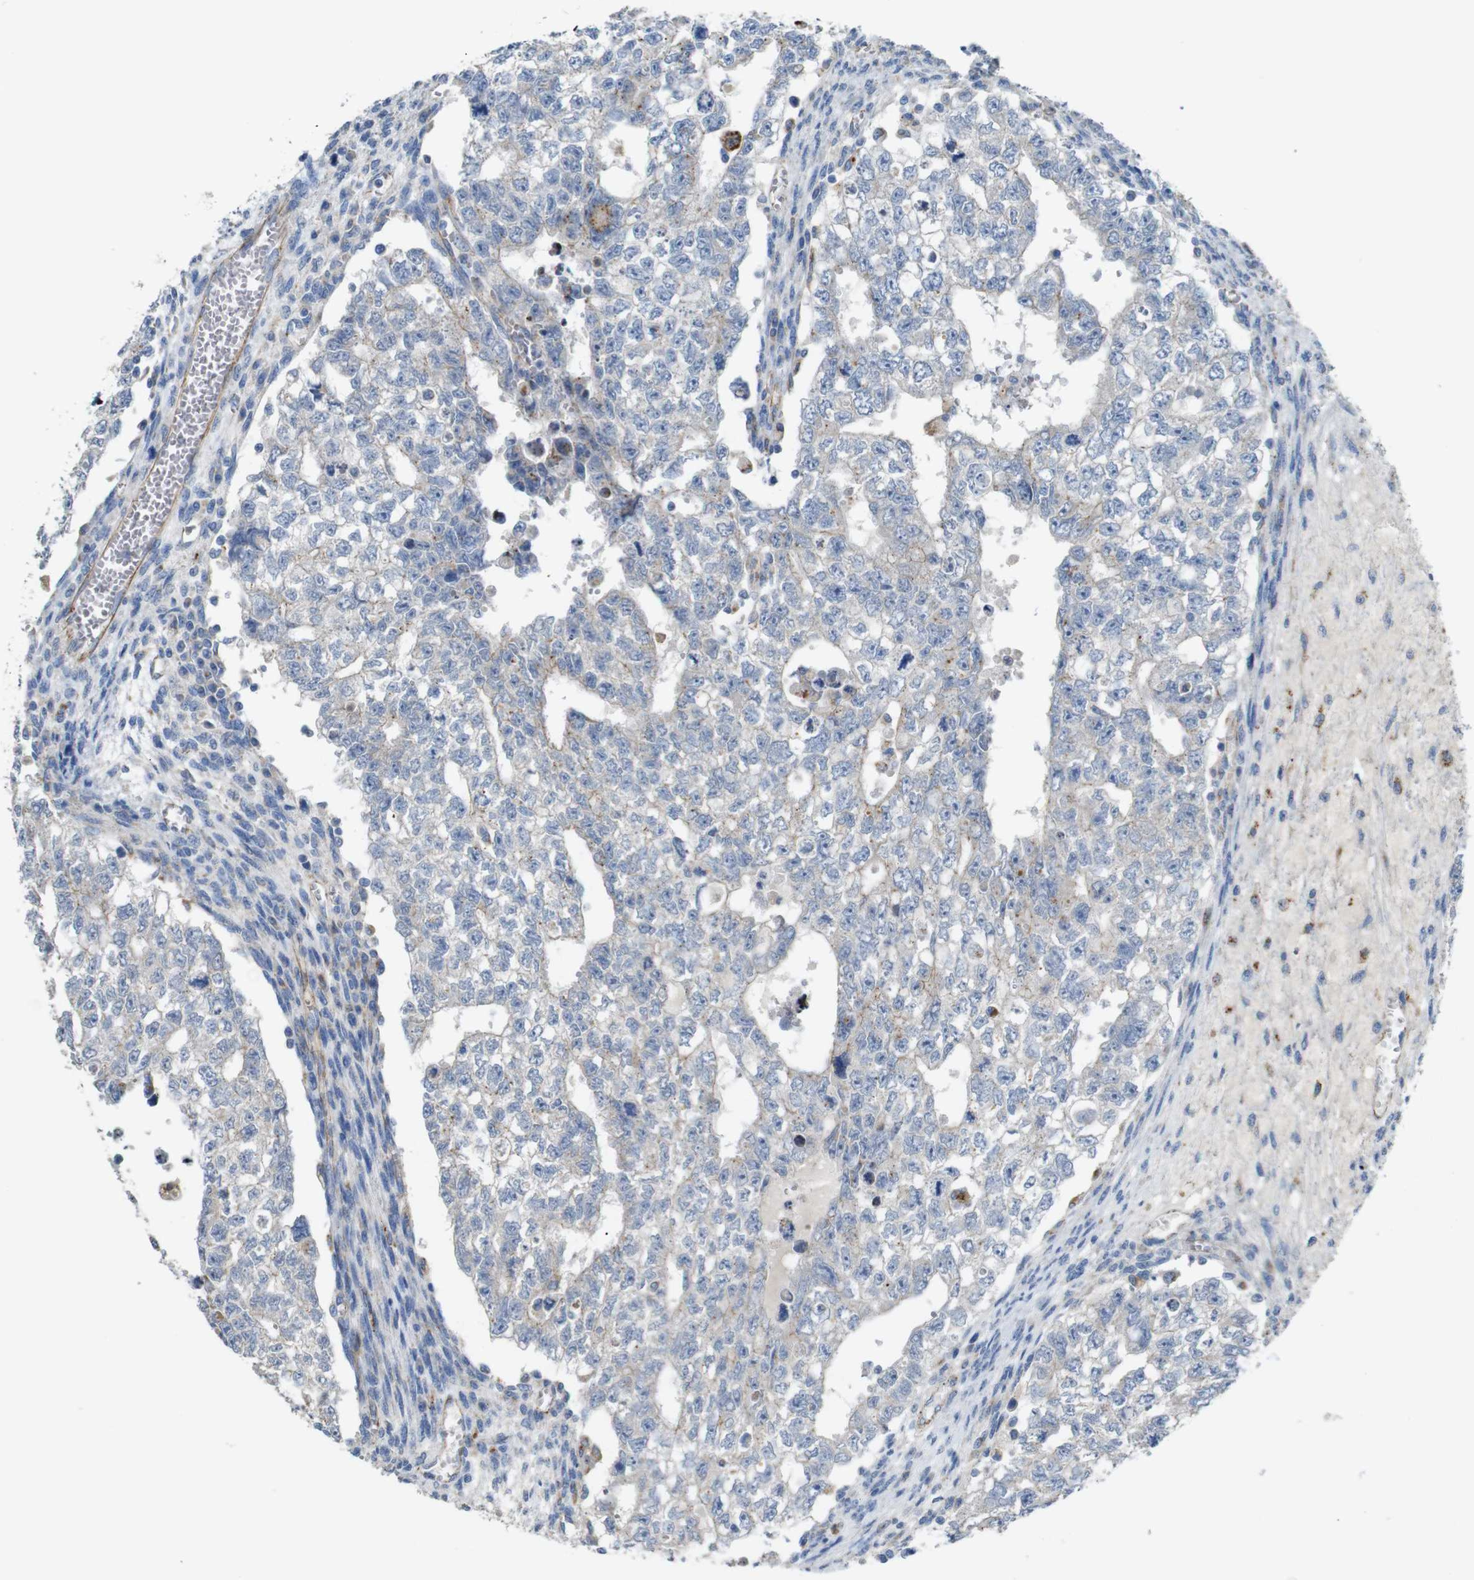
{"staining": {"intensity": "negative", "quantity": "none", "location": "none"}, "tissue": "testis cancer", "cell_type": "Tumor cells", "image_type": "cancer", "snomed": [{"axis": "morphology", "description": "Seminoma, NOS"}, {"axis": "morphology", "description": "Carcinoma, Embryonal, NOS"}, {"axis": "topography", "description": "Testis"}], "caption": "The image displays no significant staining in tumor cells of testis cancer (seminoma).", "gene": "NHLRC3", "patient": {"sex": "male", "age": 38}}